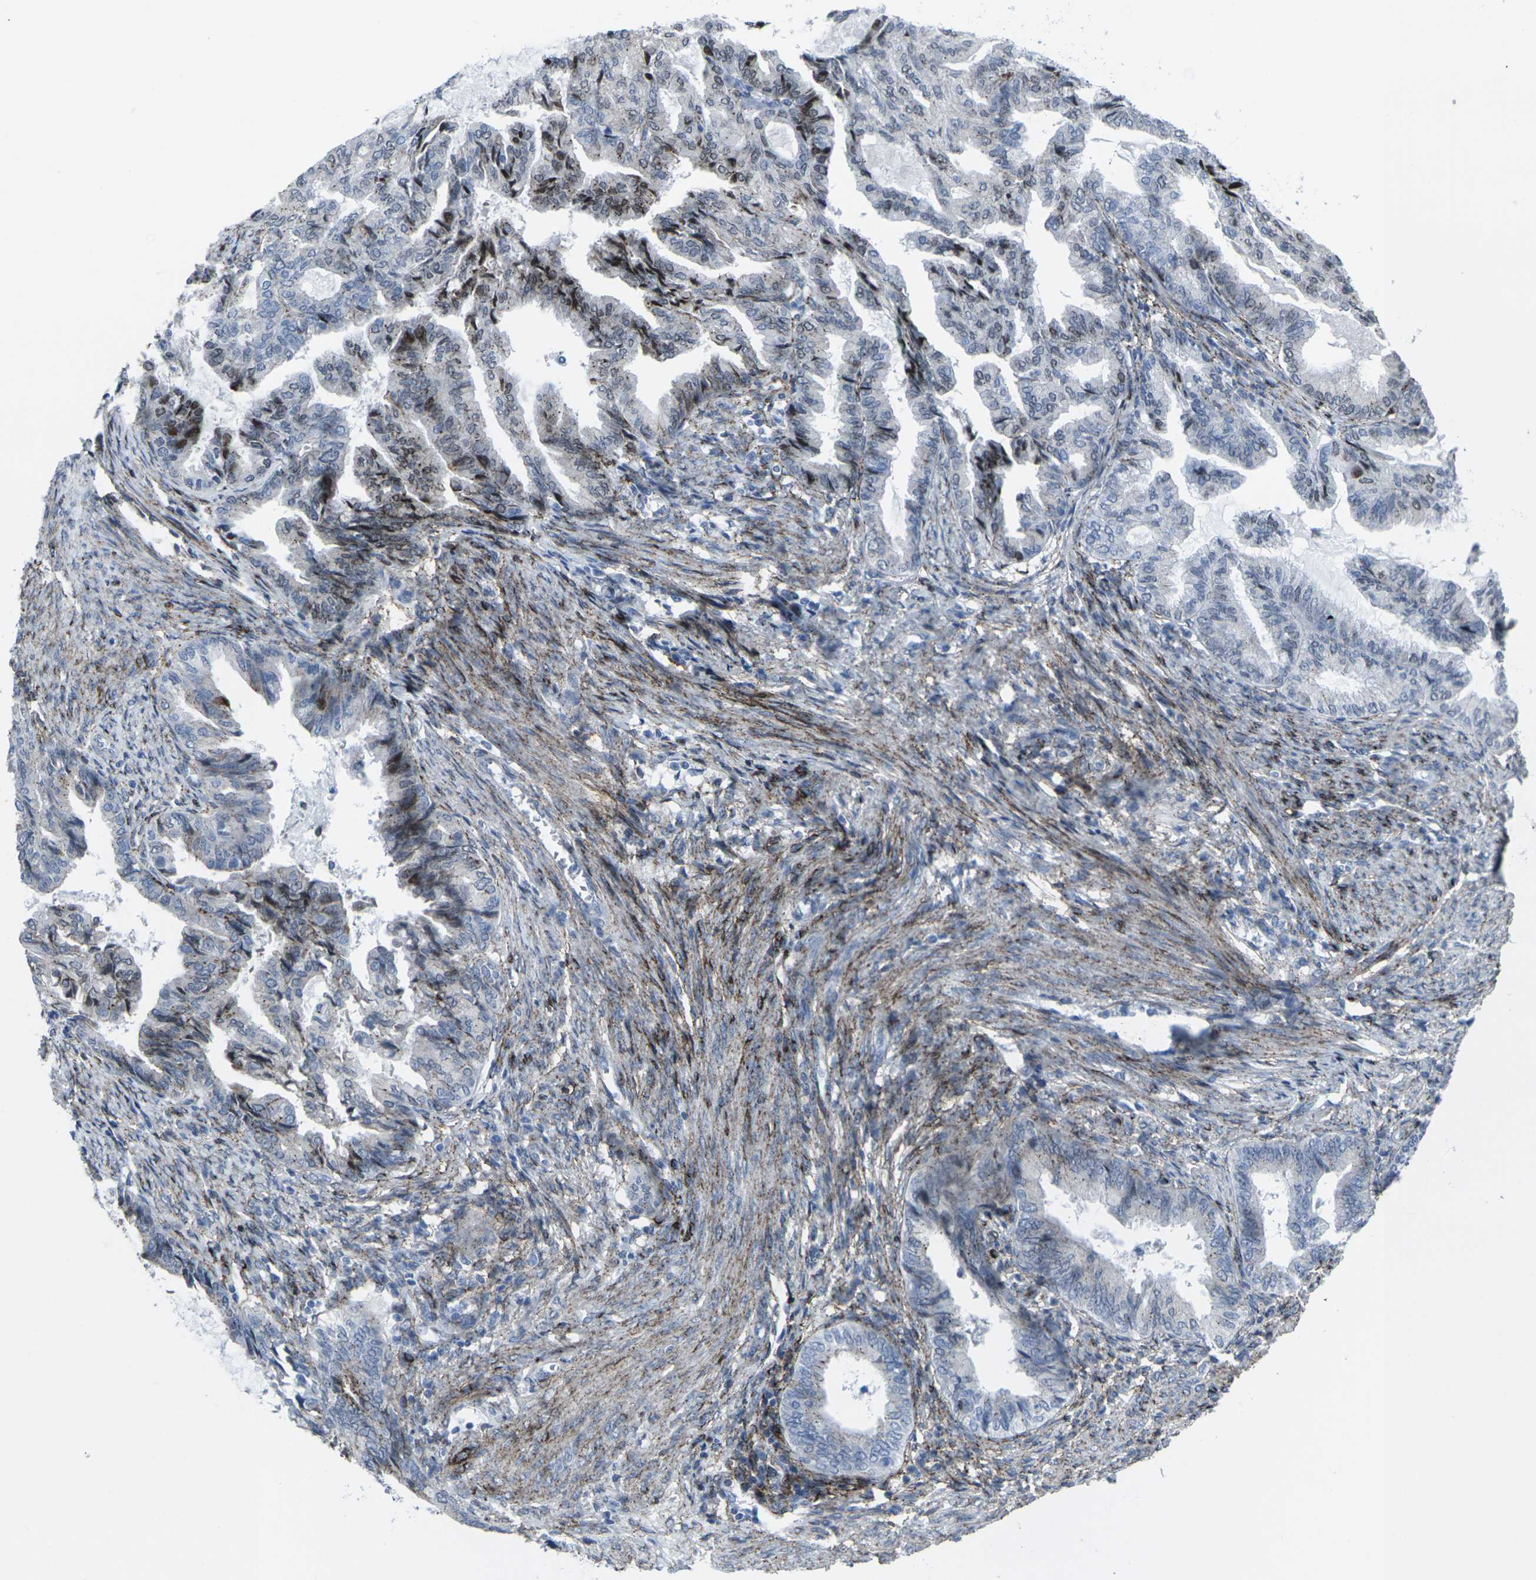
{"staining": {"intensity": "negative", "quantity": "none", "location": "none"}, "tissue": "endometrial cancer", "cell_type": "Tumor cells", "image_type": "cancer", "snomed": [{"axis": "morphology", "description": "Adenocarcinoma, NOS"}, {"axis": "topography", "description": "Endometrium"}], "caption": "High power microscopy image of an immunohistochemistry photomicrograph of endometrial cancer (adenocarcinoma), revealing no significant expression in tumor cells.", "gene": "CDH11", "patient": {"sex": "female", "age": 86}}